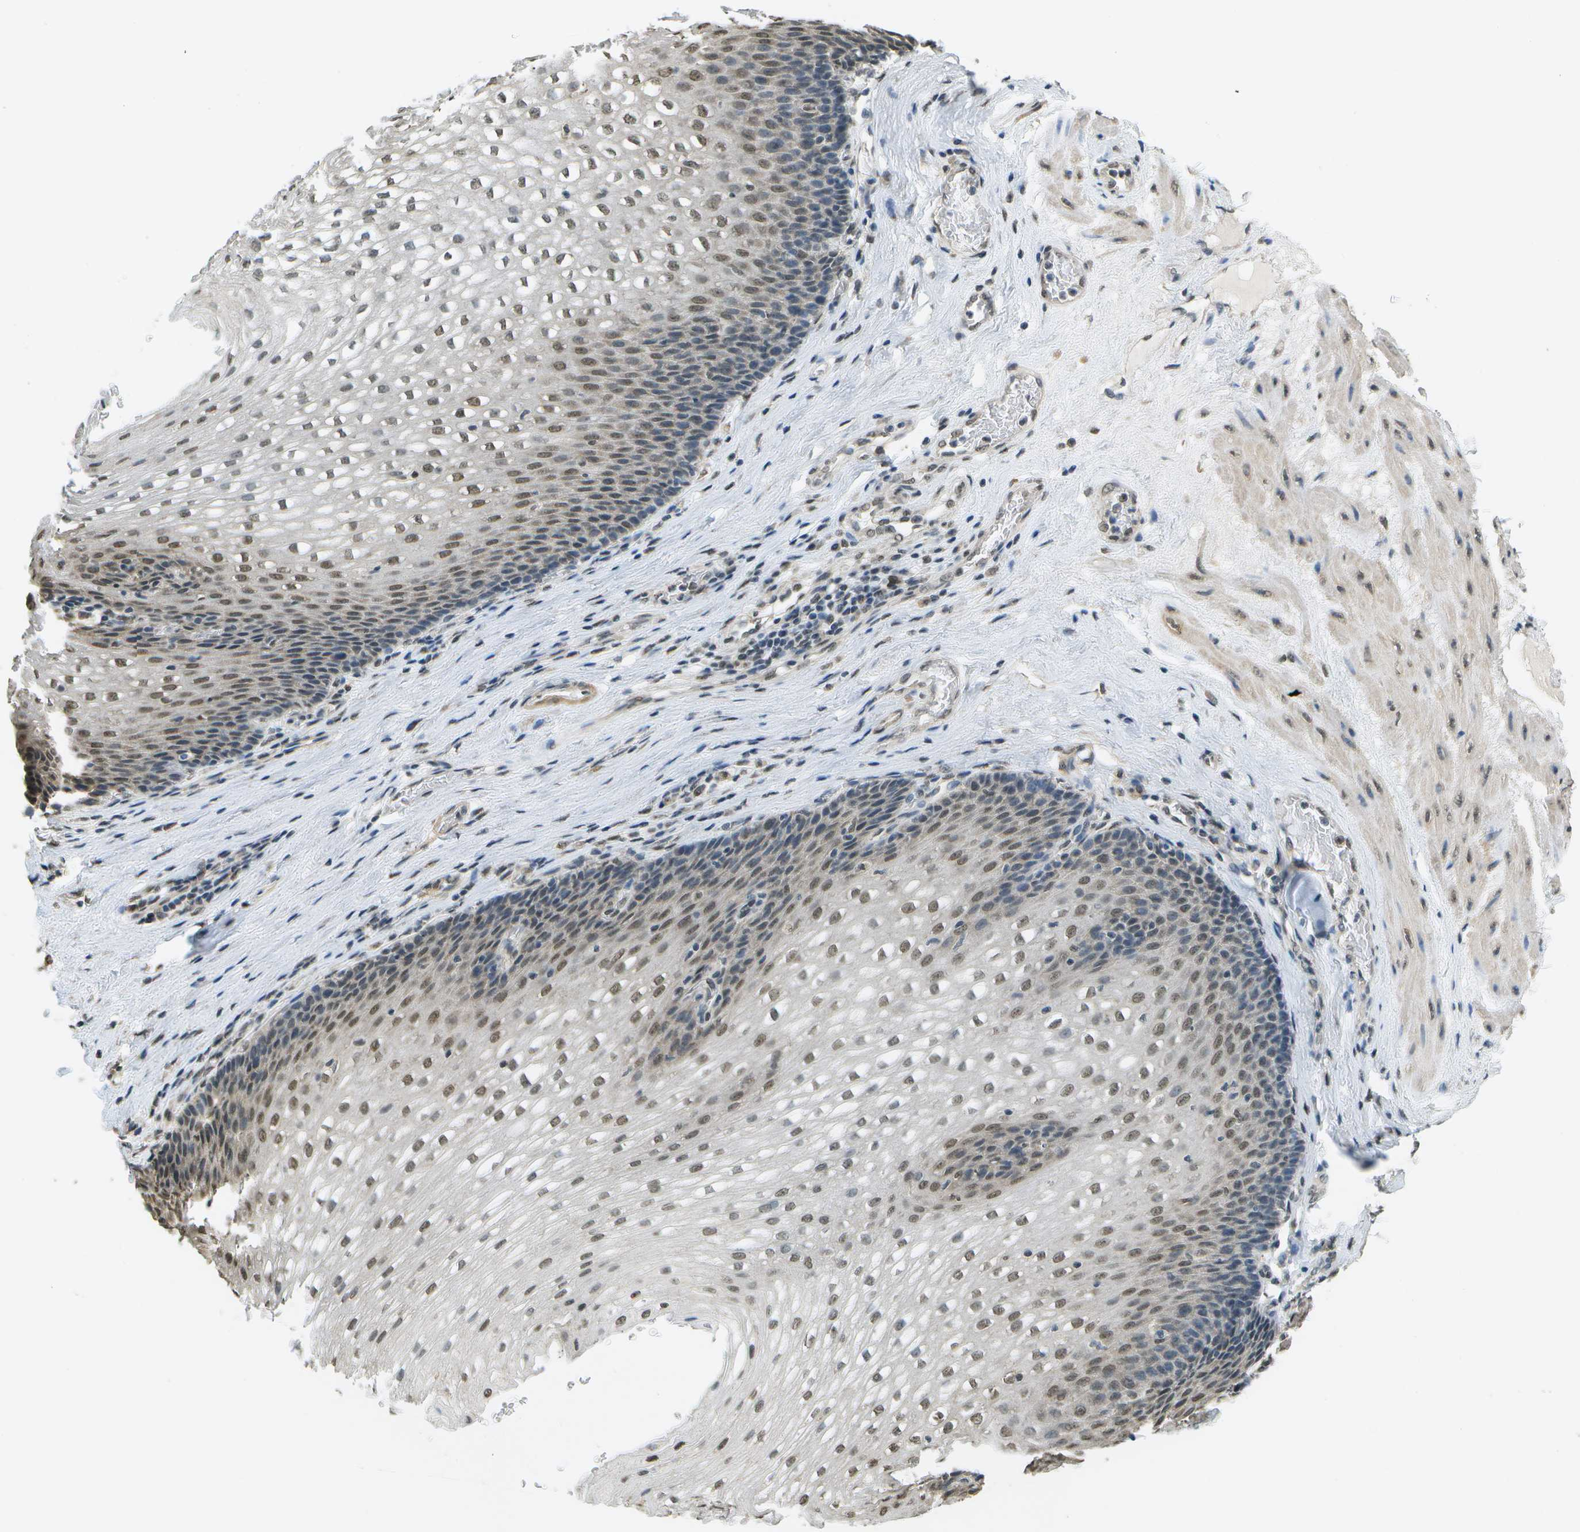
{"staining": {"intensity": "moderate", "quantity": "25%-75%", "location": "nuclear"}, "tissue": "esophagus", "cell_type": "Squamous epithelial cells", "image_type": "normal", "snomed": [{"axis": "morphology", "description": "Normal tissue, NOS"}, {"axis": "topography", "description": "Esophagus"}], "caption": "Normal esophagus demonstrates moderate nuclear staining in approximately 25%-75% of squamous epithelial cells.", "gene": "ABL2", "patient": {"sex": "male", "age": 48}}